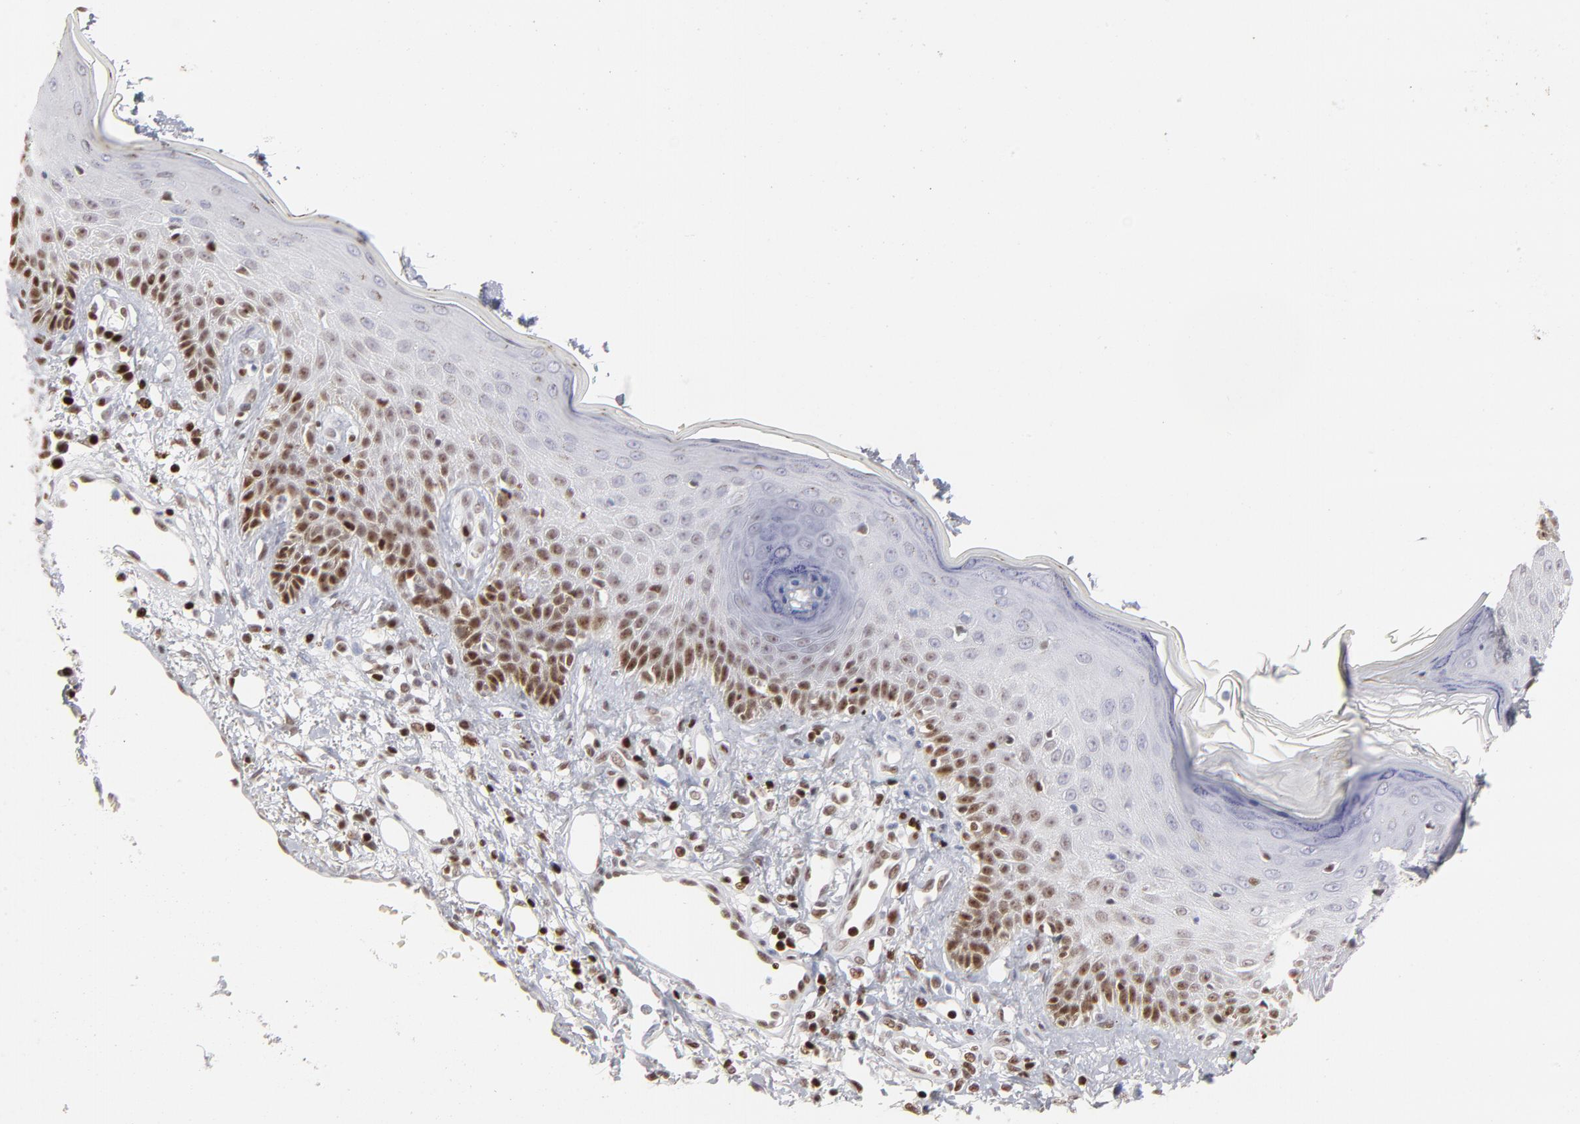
{"staining": {"intensity": "moderate", "quantity": "25%-75%", "location": "nuclear"}, "tissue": "skin cancer", "cell_type": "Tumor cells", "image_type": "cancer", "snomed": [{"axis": "morphology", "description": "Squamous cell carcinoma, NOS"}, {"axis": "topography", "description": "Skin"}], "caption": "Immunohistochemistry (IHC) staining of squamous cell carcinoma (skin), which reveals medium levels of moderate nuclear staining in about 25%-75% of tumor cells indicating moderate nuclear protein staining. The staining was performed using DAB (3,3'-diaminobenzidine) (brown) for protein detection and nuclei were counterstained in hematoxylin (blue).", "gene": "PARP1", "patient": {"sex": "female", "age": 59}}